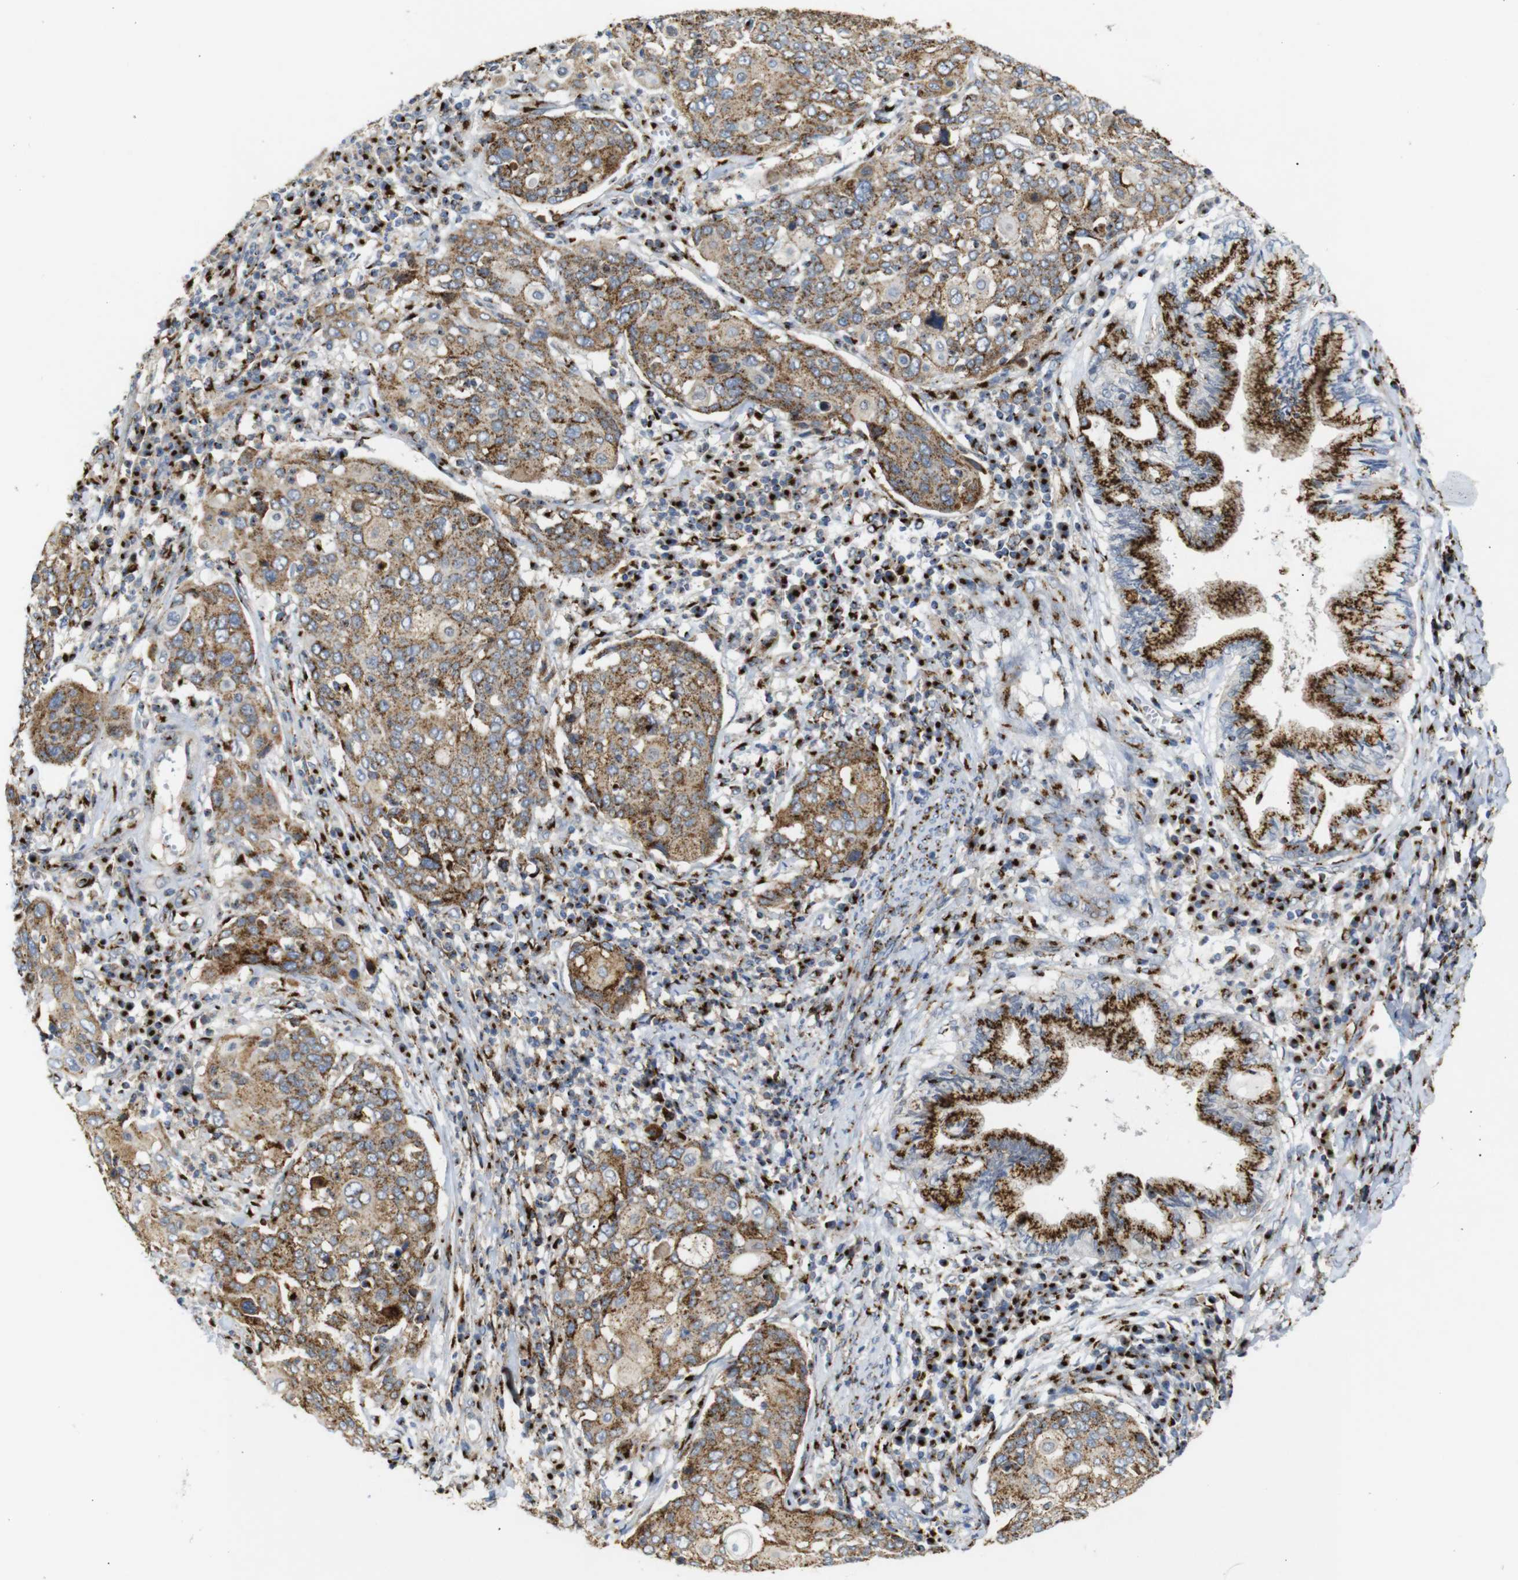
{"staining": {"intensity": "moderate", "quantity": ">75%", "location": "cytoplasmic/membranous"}, "tissue": "cervical cancer", "cell_type": "Tumor cells", "image_type": "cancer", "snomed": [{"axis": "morphology", "description": "Squamous cell carcinoma, NOS"}, {"axis": "topography", "description": "Cervix"}], "caption": "Moderate cytoplasmic/membranous protein positivity is present in about >75% of tumor cells in cervical squamous cell carcinoma. (IHC, brightfield microscopy, high magnification).", "gene": "TGOLN2", "patient": {"sex": "female", "age": 40}}